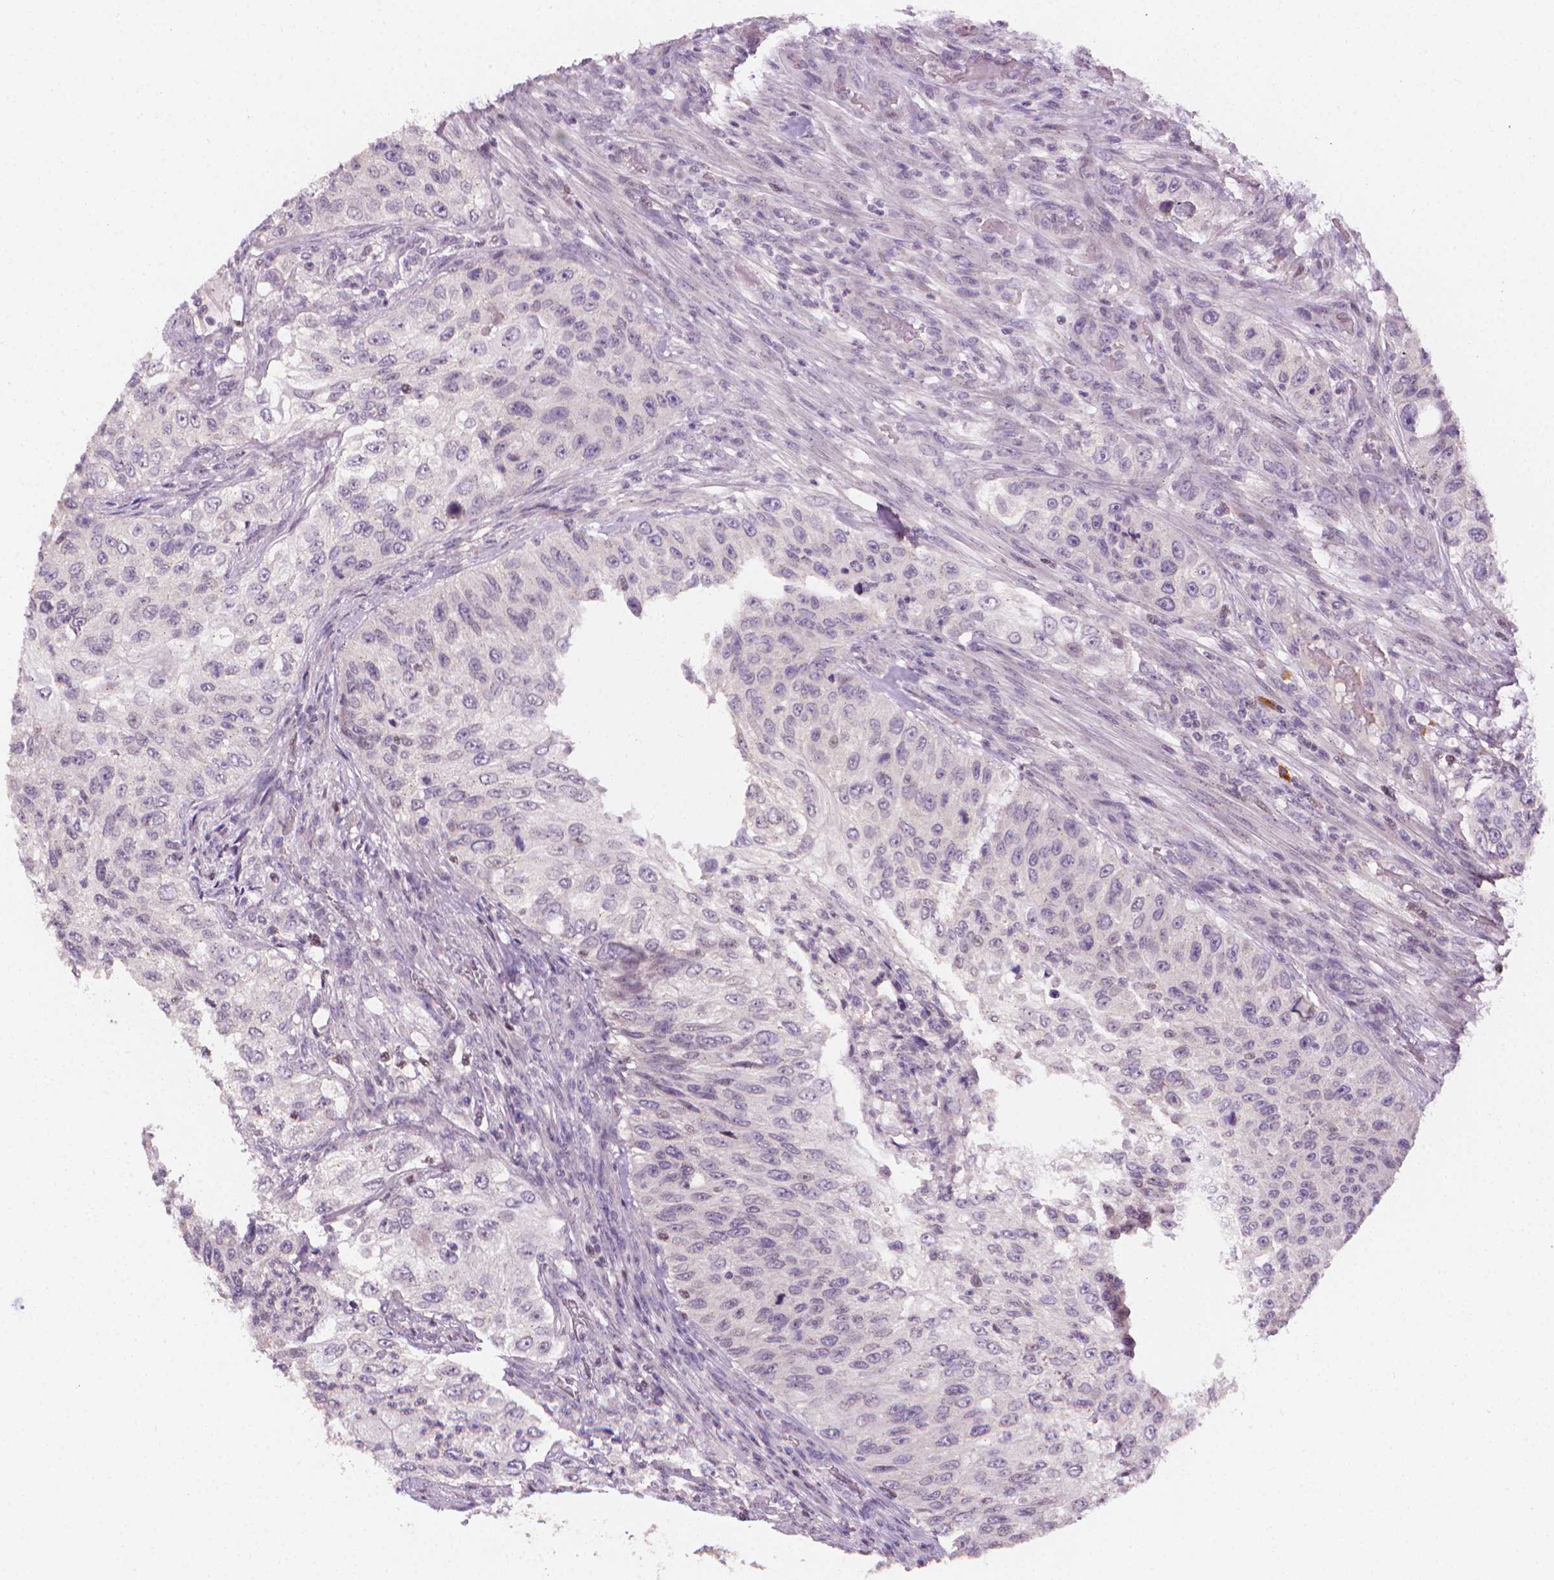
{"staining": {"intensity": "negative", "quantity": "none", "location": "none"}, "tissue": "urothelial cancer", "cell_type": "Tumor cells", "image_type": "cancer", "snomed": [{"axis": "morphology", "description": "Urothelial carcinoma, High grade"}, {"axis": "topography", "description": "Urinary bladder"}], "caption": "Micrograph shows no protein positivity in tumor cells of urothelial cancer tissue.", "gene": "NCAN", "patient": {"sex": "female", "age": 60}}